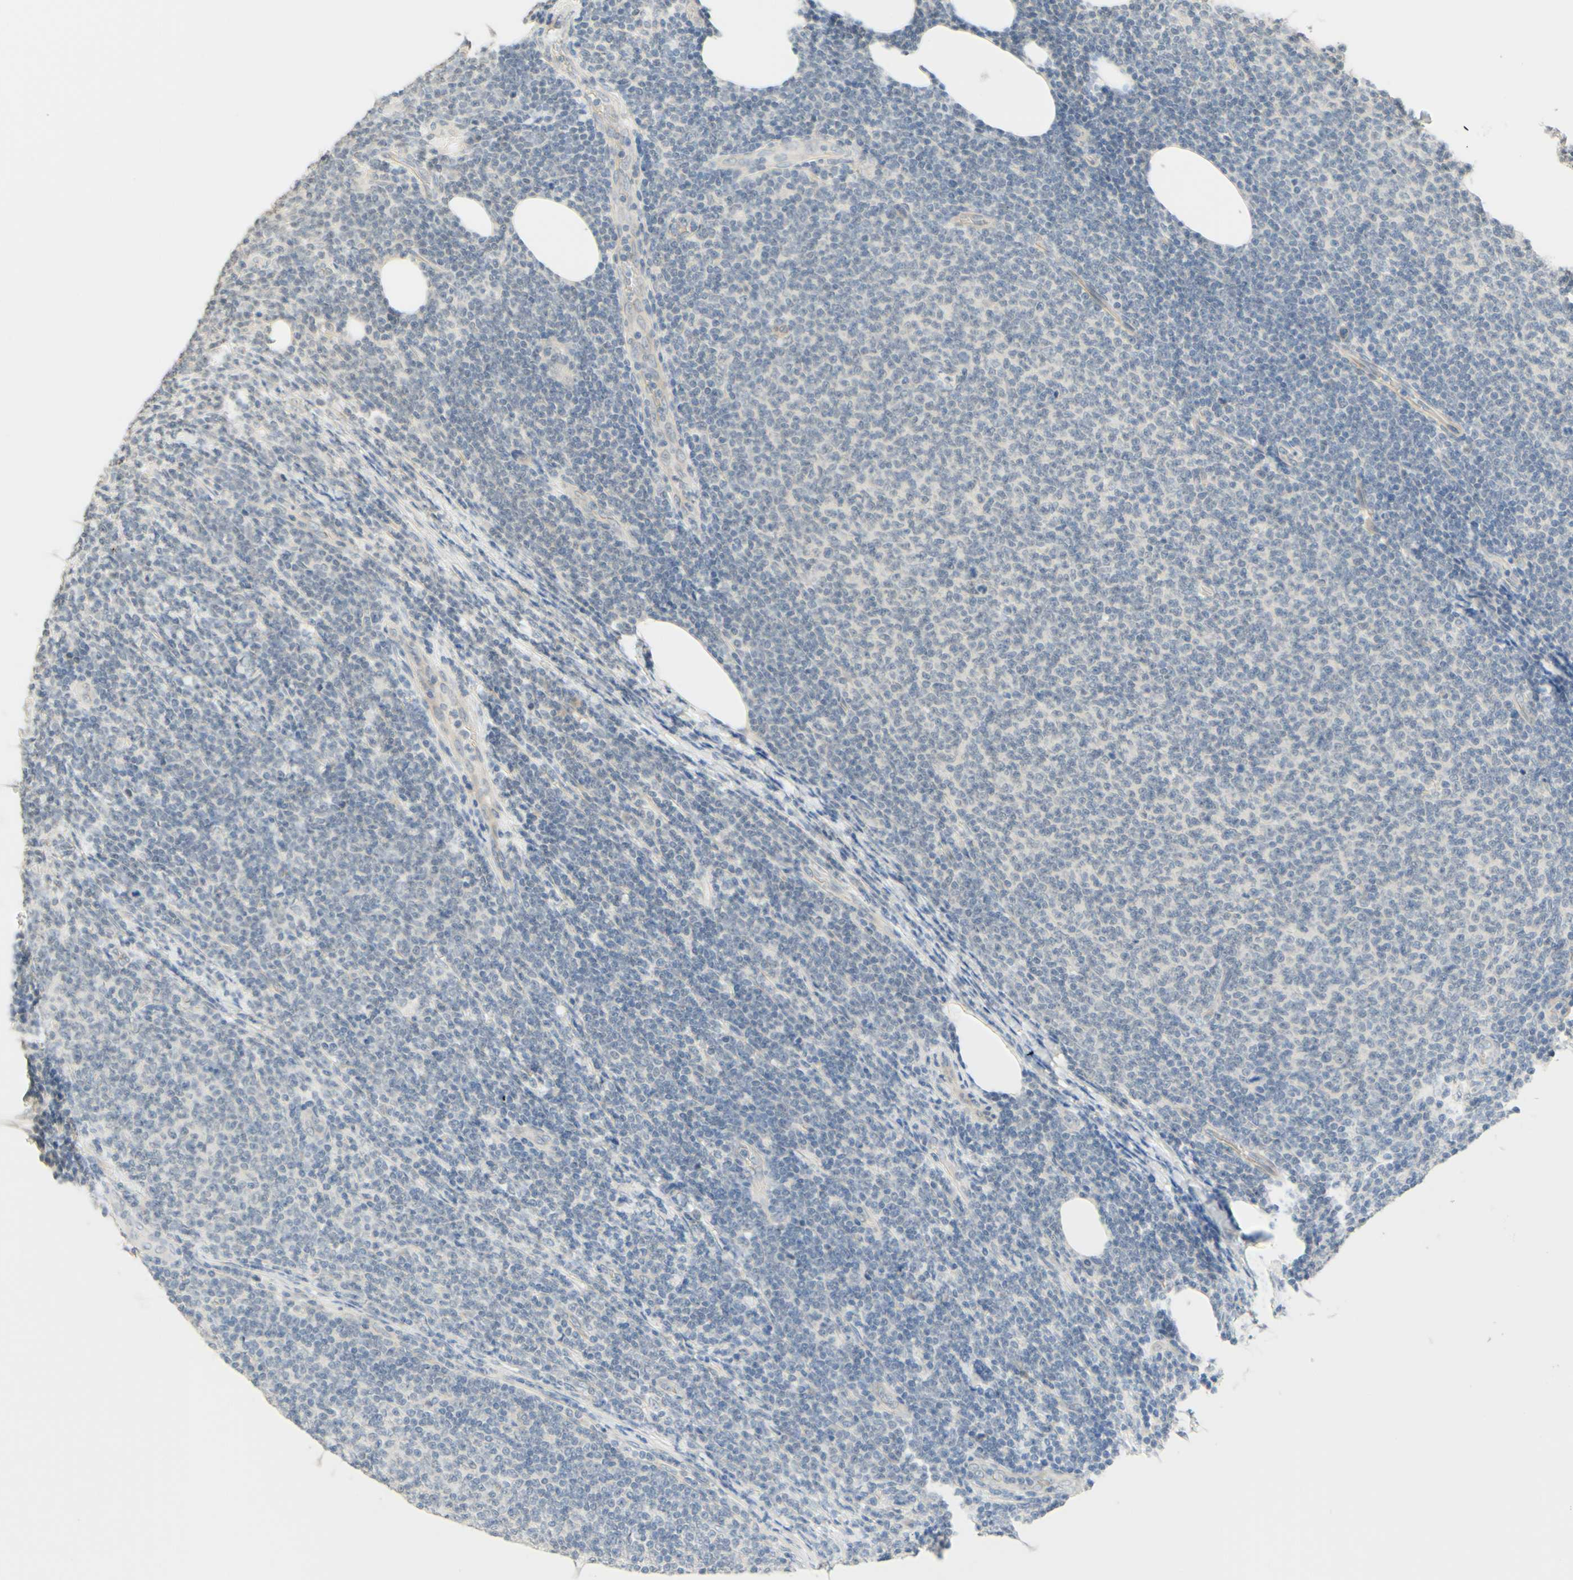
{"staining": {"intensity": "negative", "quantity": "none", "location": "none"}, "tissue": "lymphoma", "cell_type": "Tumor cells", "image_type": "cancer", "snomed": [{"axis": "morphology", "description": "Malignant lymphoma, non-Hodgkin's type, Low grade"}, {"axis": "topography", "description": "Lymph node"}], "caption": "Lymphoma was stained to show a protein in brown. There is no significant positivity in tumor cells.", "gene": "MAG", "patient": {"sex": "male", "age": 66}}